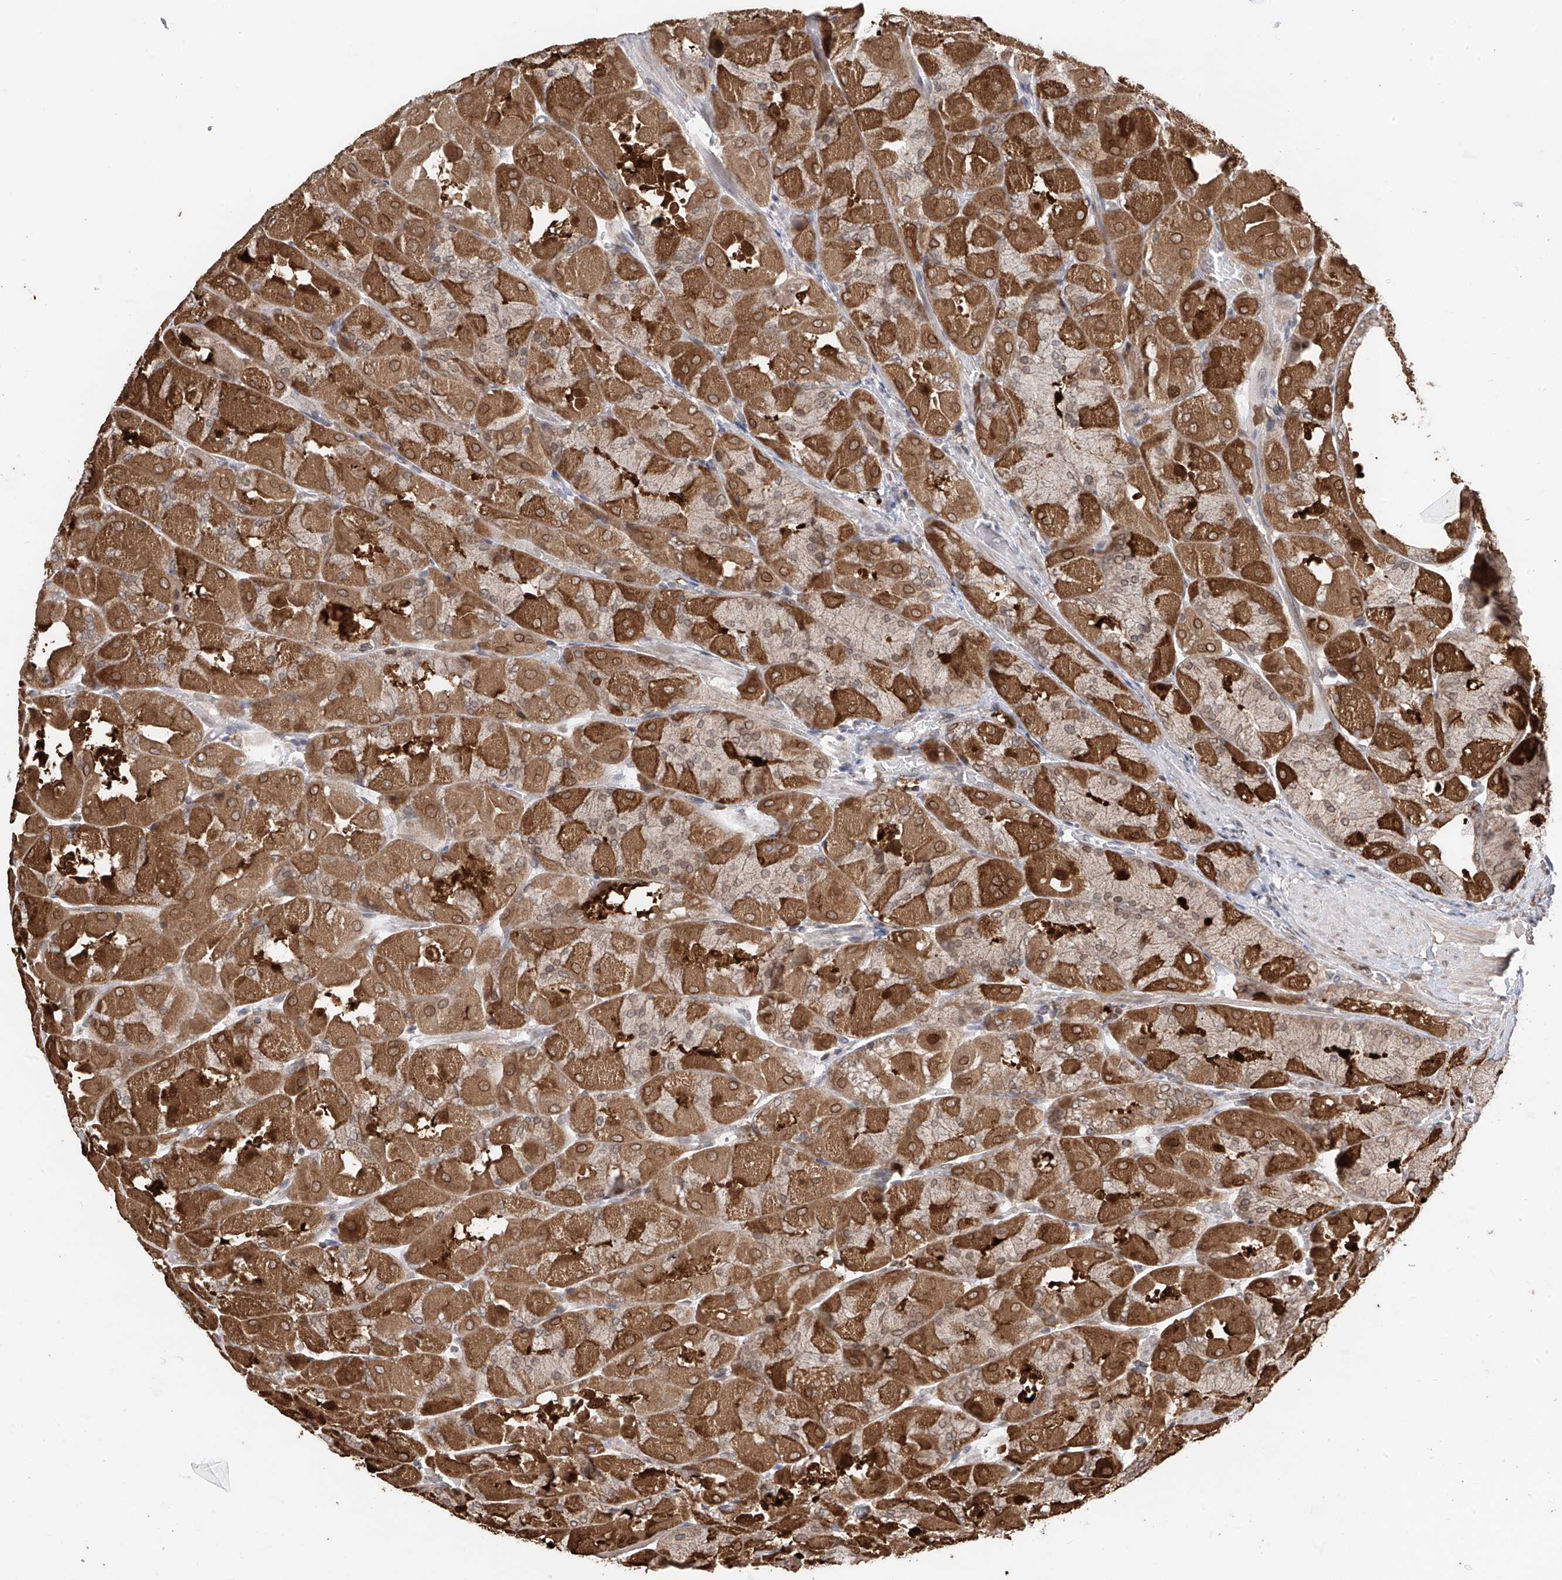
{"staining": {"intensity": "strong", "quantity": ">75%", "location": "cytoplasmic/membranous,nuclear"}, "tissue": "stomach", "cell_type": "Glandular cells", "image_type": "normal", "snomed": [{"axis": "morphology", "description": "Normal tissue, NOS"}, {"axis": "topography", "description": "Stomach"}], "caption": "Immunohistochemical staining of normal stomach exhibits high levels of strong cytoplasmic/membranous,nuclear positivity in about >75% of glandular cells.", "gene": "AHCTF1", "patient": {"sex": "female", "age": 61}}